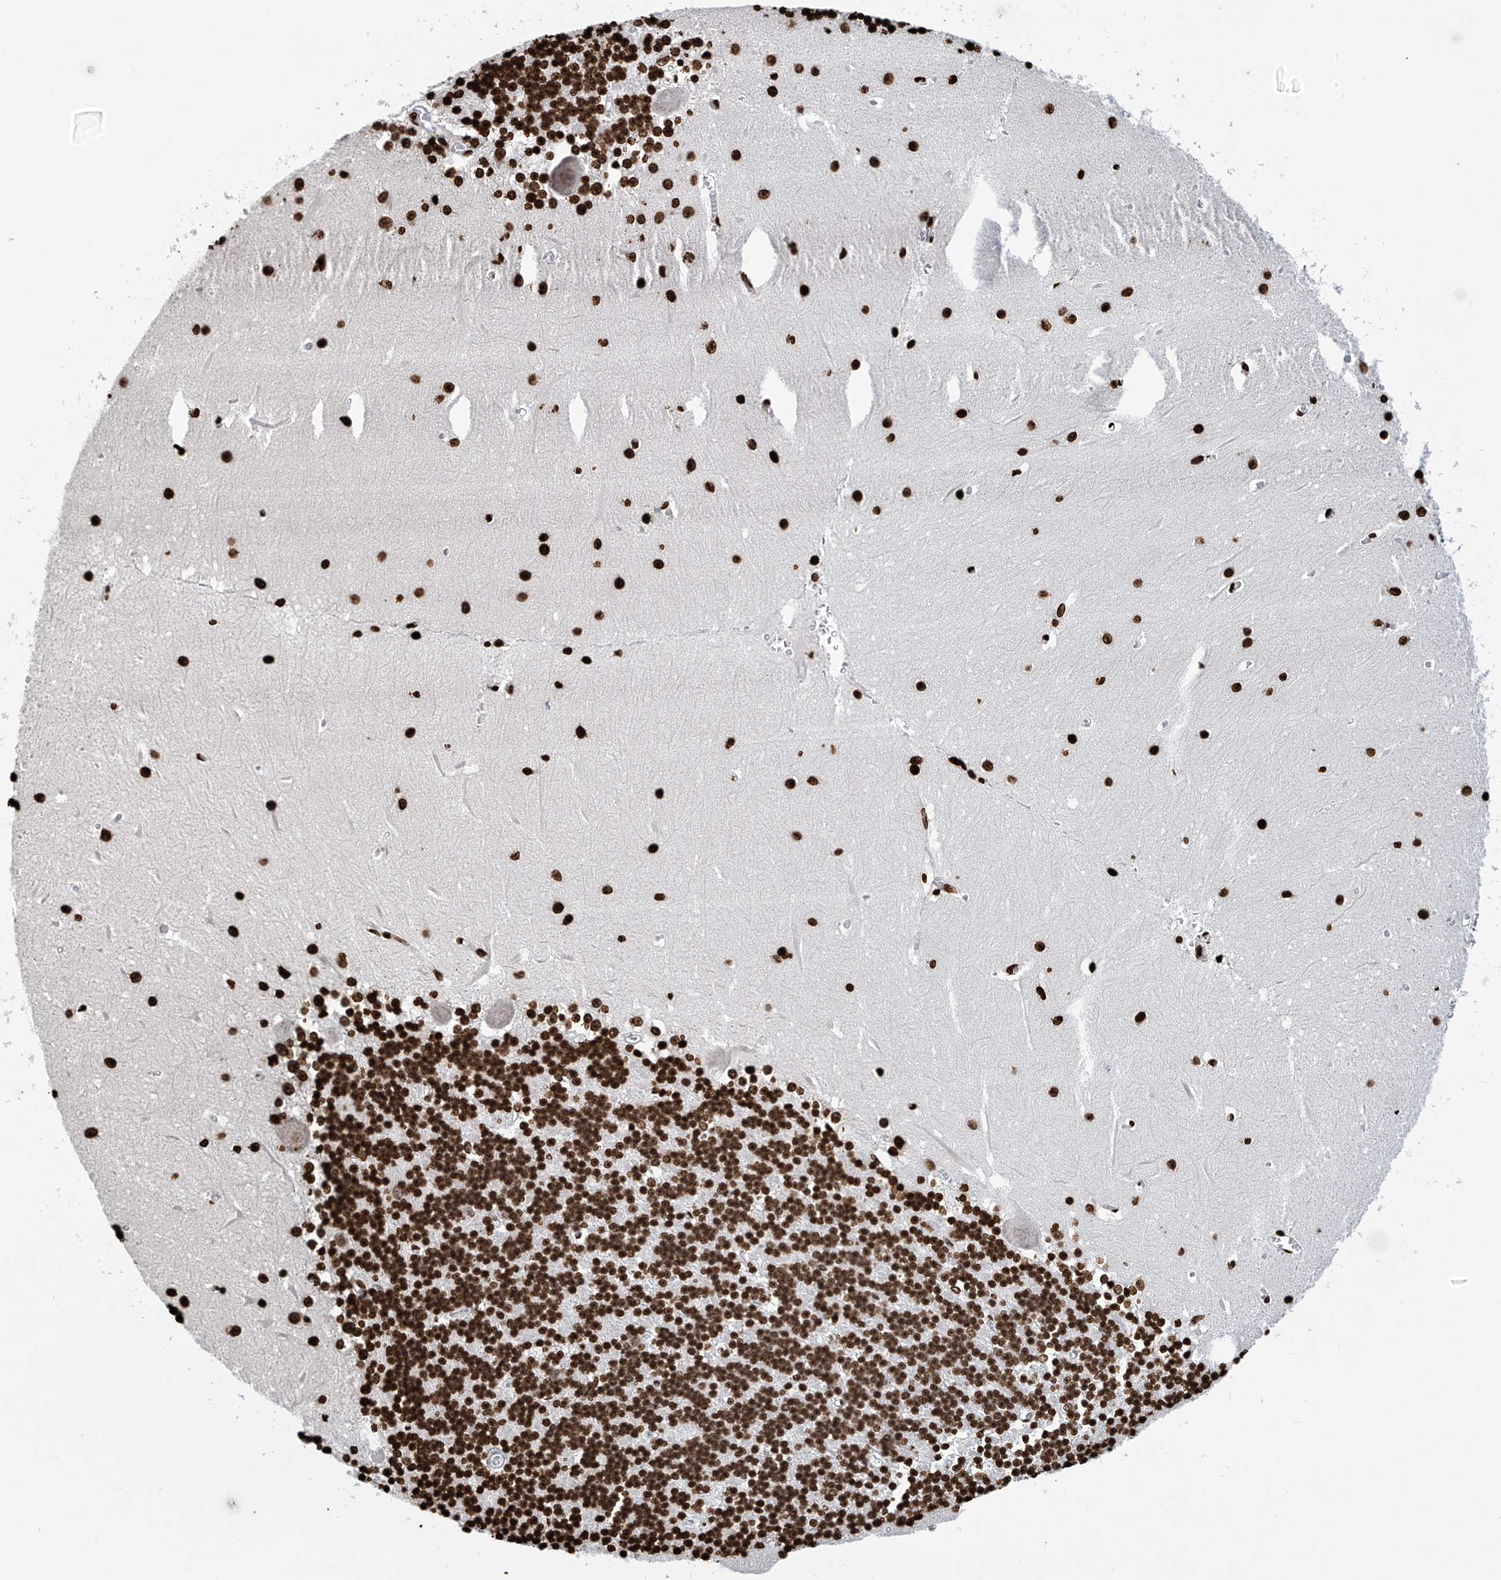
{"staining": {"intensity": "strong", "quantity": ">75%", "location": "nuclear"}, "tissue": "cerebellum", "cell_type": "Cells in granular layer", "image_type": "normal", "snomed": [{"axis": "morphology", "description": "Normal tissue, NOS"}, {"axis": "topography", "description": "Cerebellum"}], "caption": "Brown immunohistochemical staining in unremarkable cerebellum reveals strong nuclear positivity in about >75% of cells in granular layer. (brown staining indicates protein expression, while blue staining denotes nuclei).", "gene": "DPPA2", "patient": {"sex": "male", "age": 37}}